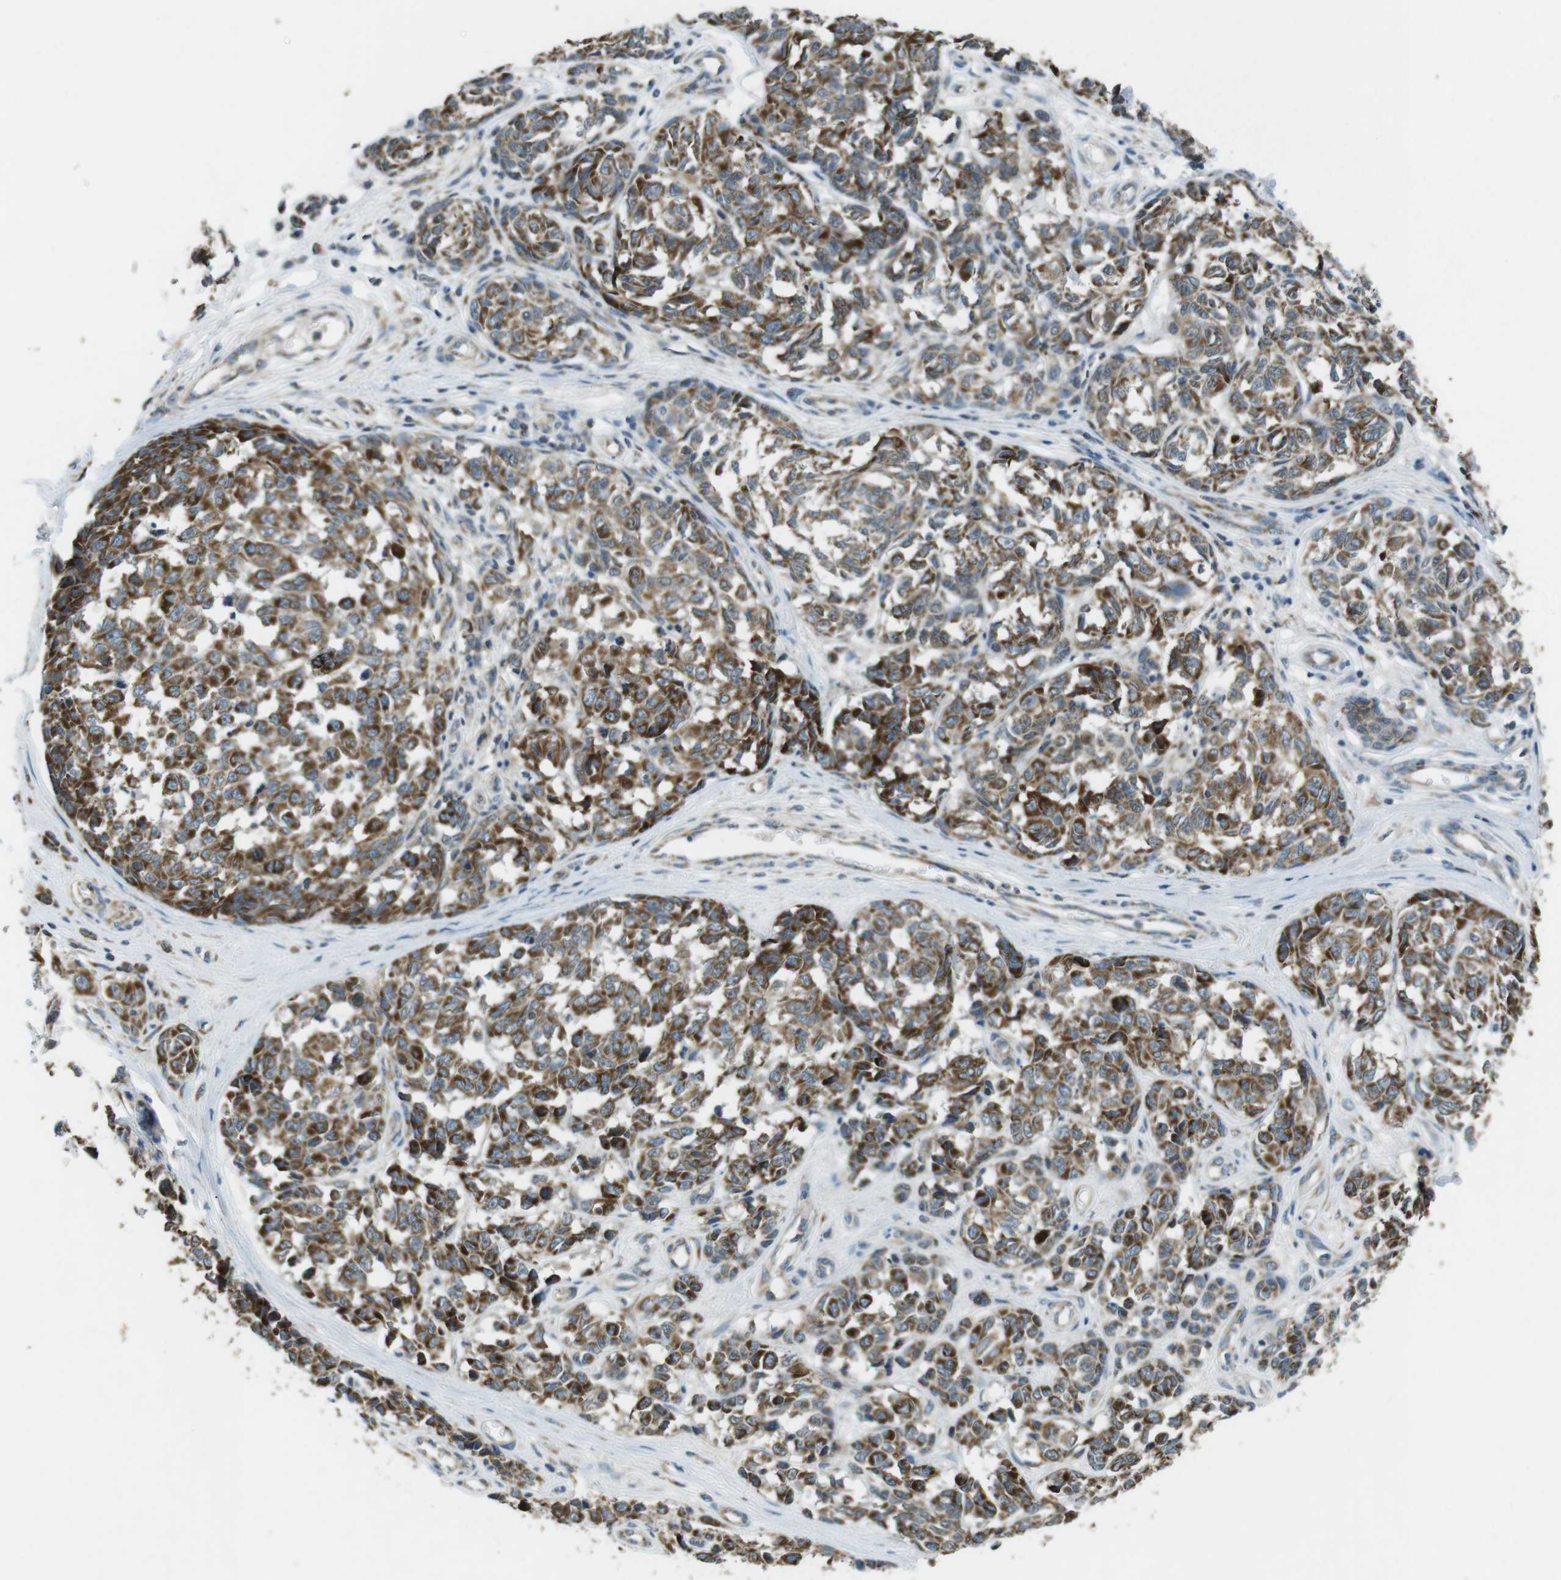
{"staining": {"intensity": "strong", "quantity": ">75%", "location": "cytoplasmic/membranous"}, "tissue": "melanoma", "cell_type": "Tumor cells", "image_type": "cancer", "snomed": [{"axis": "morphology", "description": "Malignant melanoma, NOS"}, {"axis": "topography", "description": "Skin"}], "caption": "IHC of human melanoma demonstrates high levels of strong cytoplasmic/membranous staining in about >75% of tumor cells.", "gene": "BACE1", "patient": {"sex": "female", "age": 64}}